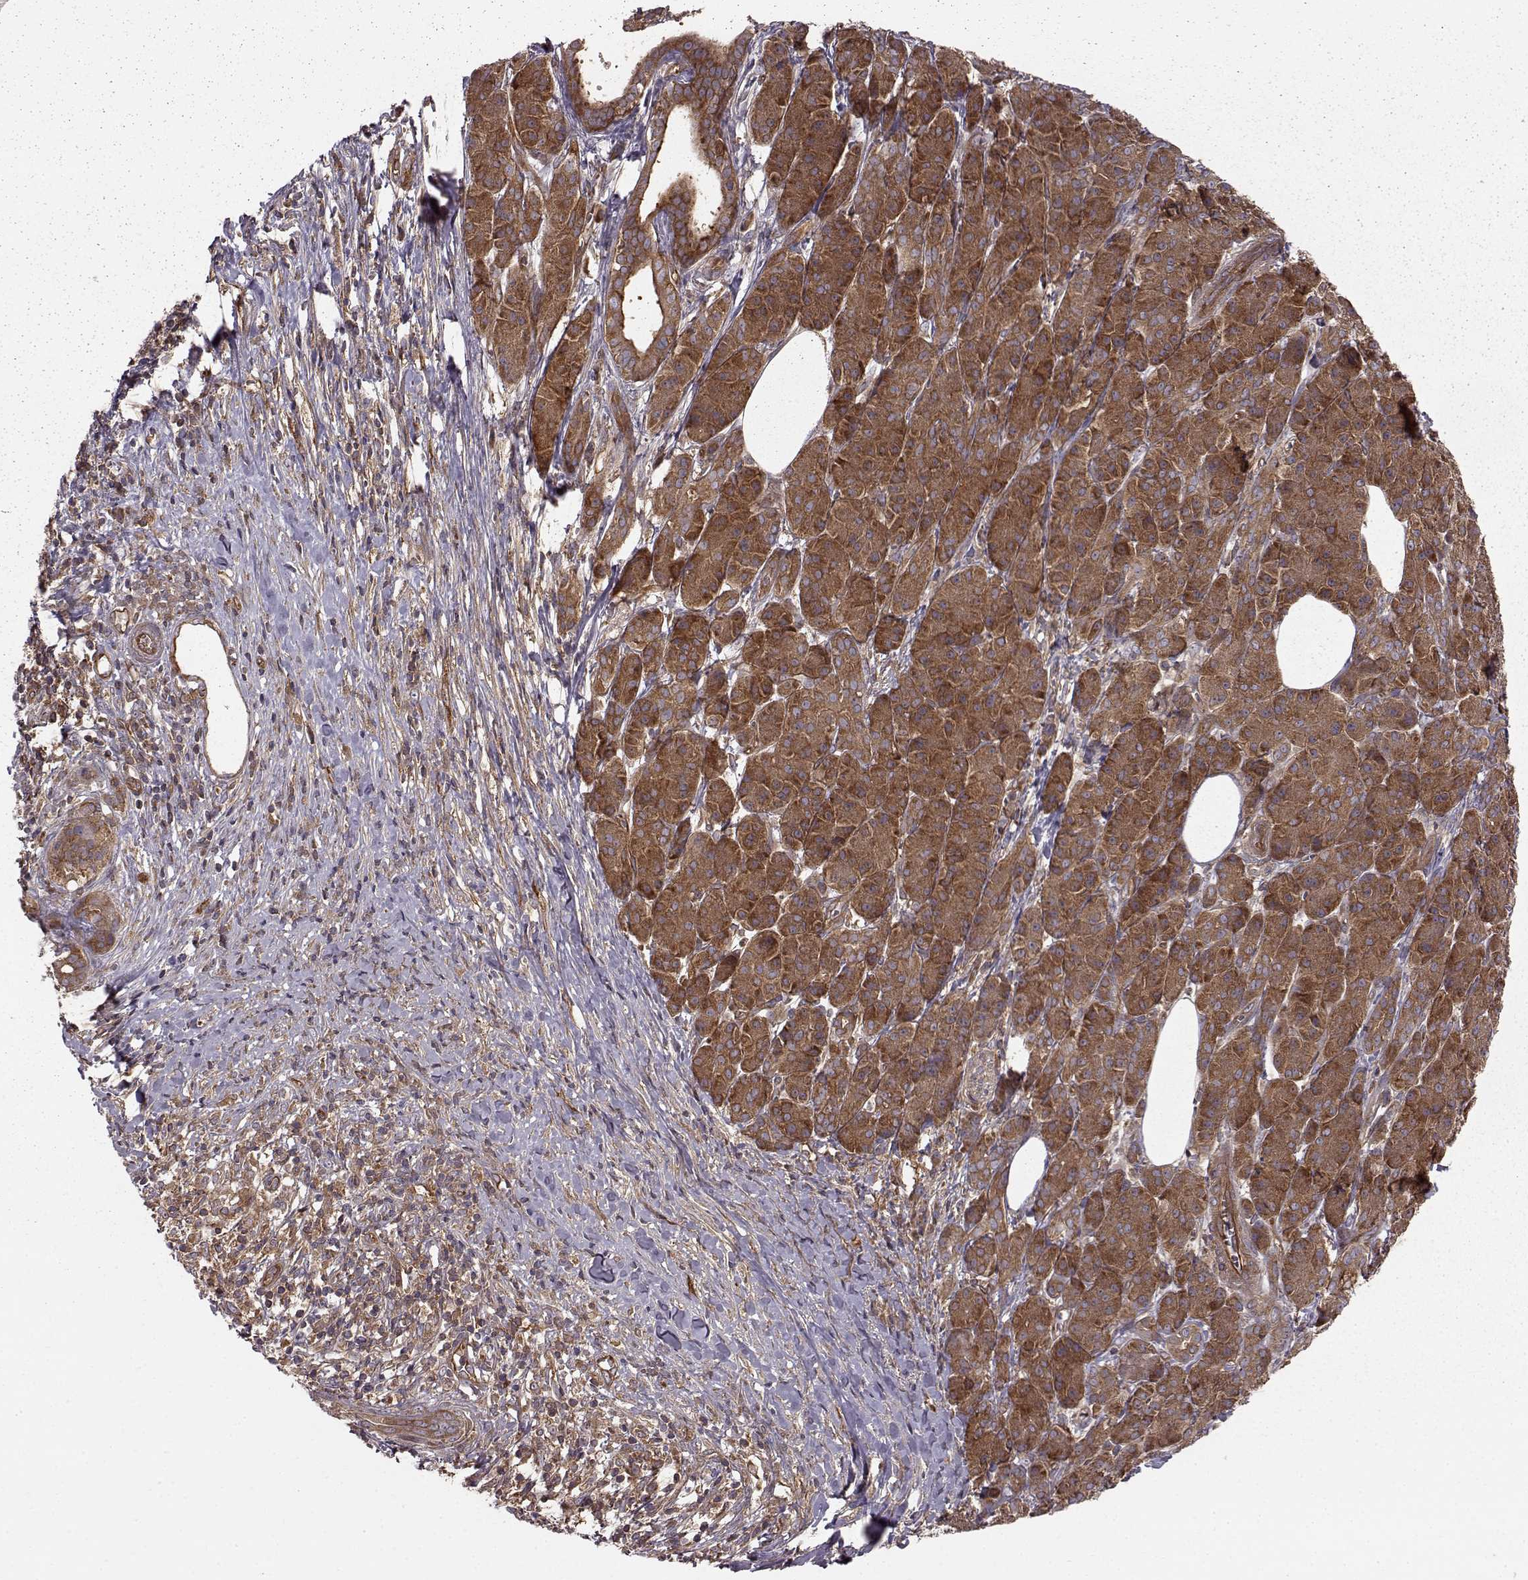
{"staining": {"intensity": "strong", "quantity": ">75%", "location": "cytoplasmic/membranous"}, "tissue": "pancreatic cancer", "cell_type": "Tumor cells", "image_type": "cancer", "snomed": [{"axis": "morphology", "description": "Adenocarcinoma, NOS"}, {"axis": "topography", "description": "Pancreas"}], "caption": "A high-resolution micrograph shows IHC staining of pancreatic adenocarcinoma, which displays strong cytoplasmic/membranous positivity in approximately >75% of tumor cells.", "gene": "RABGAP1", "patient": {"sex": "male", "age": 61}}